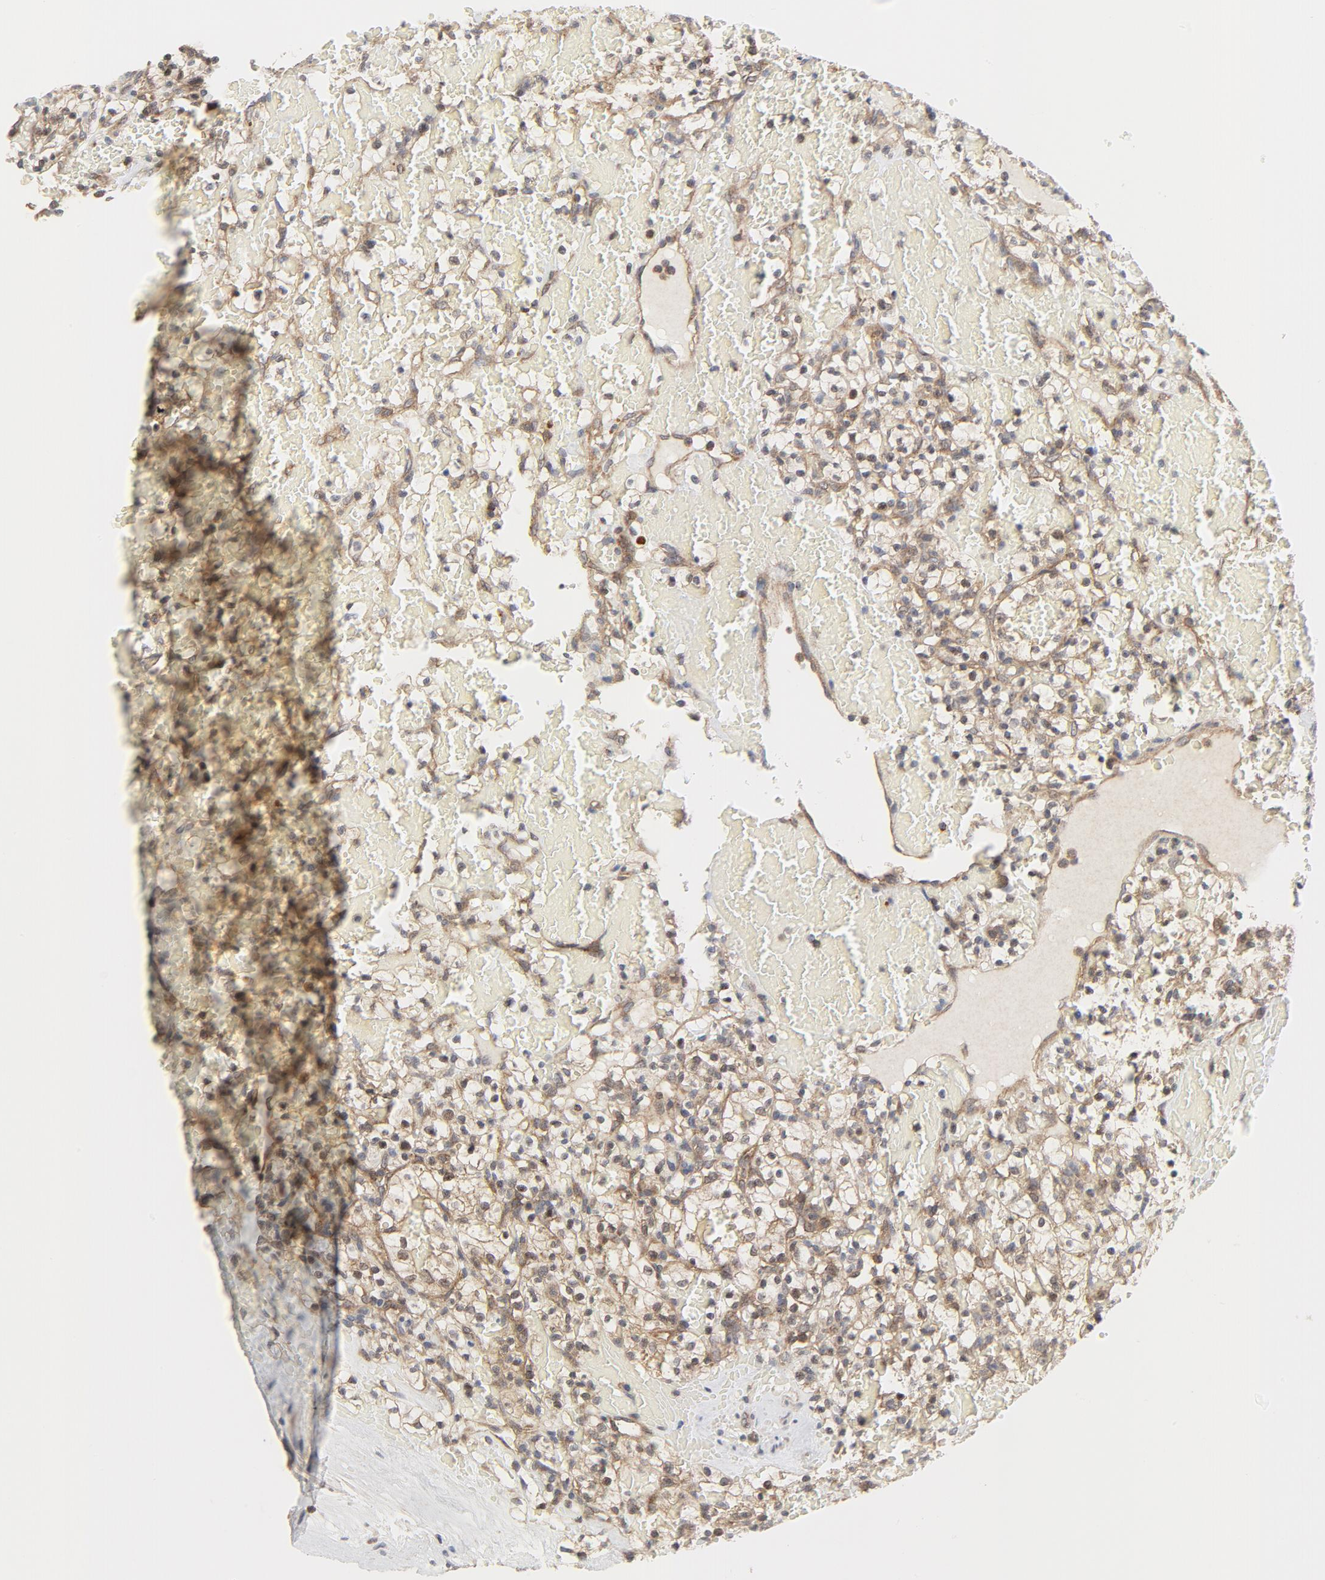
{"staining": {"intensity": "weak", "quantity": ">75%", "location": "cytoplasmic/membranous"}, "tissue": "renal cancer", "cell_type": "Tumor cells", "image_type": "cancer", "snomed": [{"axis": "morphology", "description": "Adenocarcinoma, NOS"}, {"axis": "topography", "description": "Kidney"}], "caption": "The image exhibits staining of renal cancer, revealing weak cytoplasmic/membranous protein staining (brown color) within tumor cells.", "gene": "MAP2K7", "patient": {"sex": "female", "age": 60}}